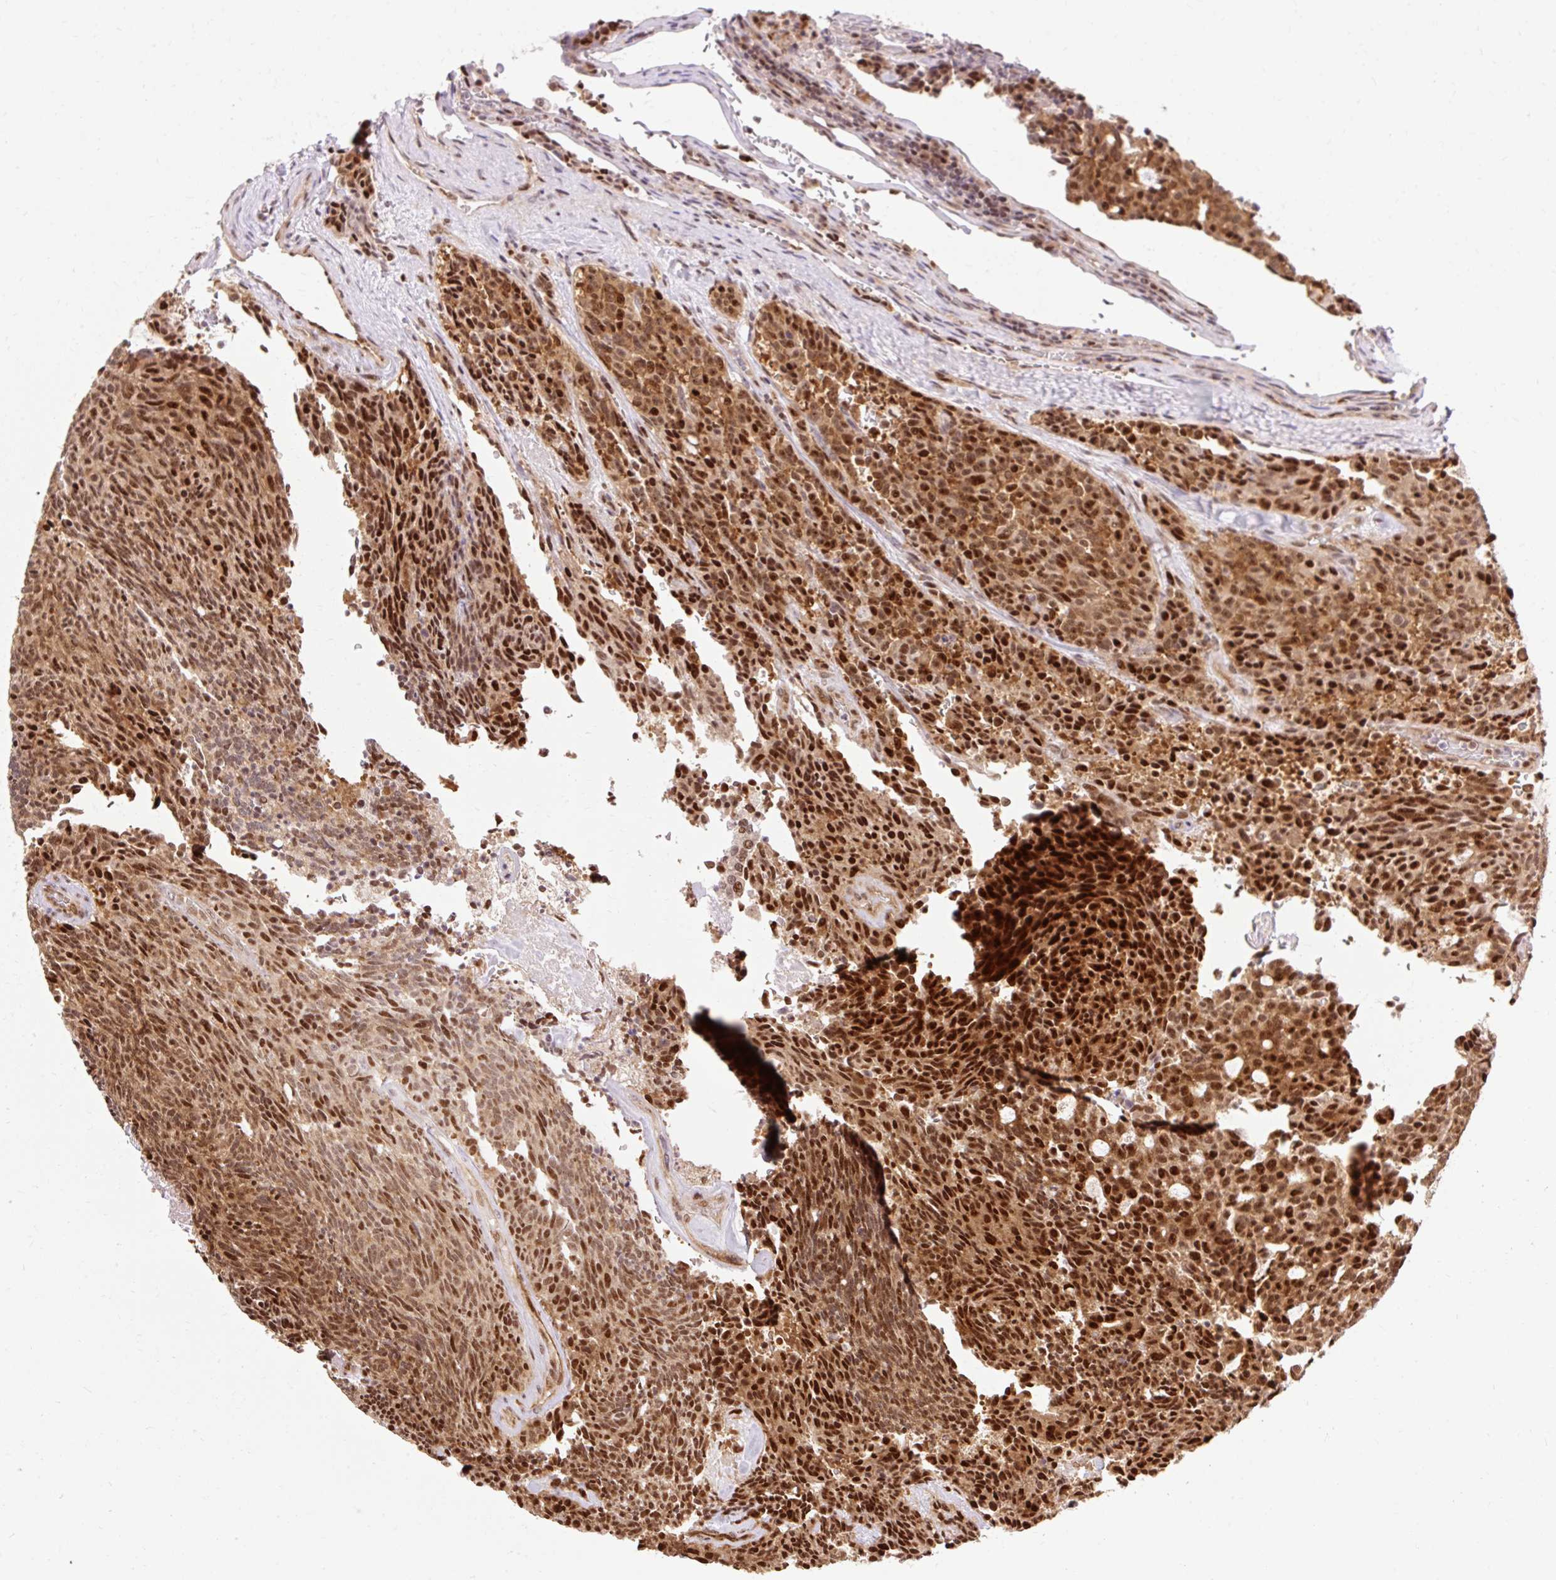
{"staining": {"intensity": "strong", "quantity": ">75%", "location": "cytoplasmic/membranous,nuclear"}, "tissue": "carcinoid", "cell_type": "Tumor cells", "image_type": "cancer", "snomed": [{"axis": "morphology", "description": "Carcinoid, malignant, NOS"}, {"axis": "topography", "description": "Pancreas"}], "caption": "Protein positivity by immunohistochemistry (IHC) shows strong cytoplasmic/membranous and nuclear positivity in approximately >75% of tumor cells in carcinoid (malignant).", "gene": "MECOM", "patient": {"sex": "female", "age": 54}}